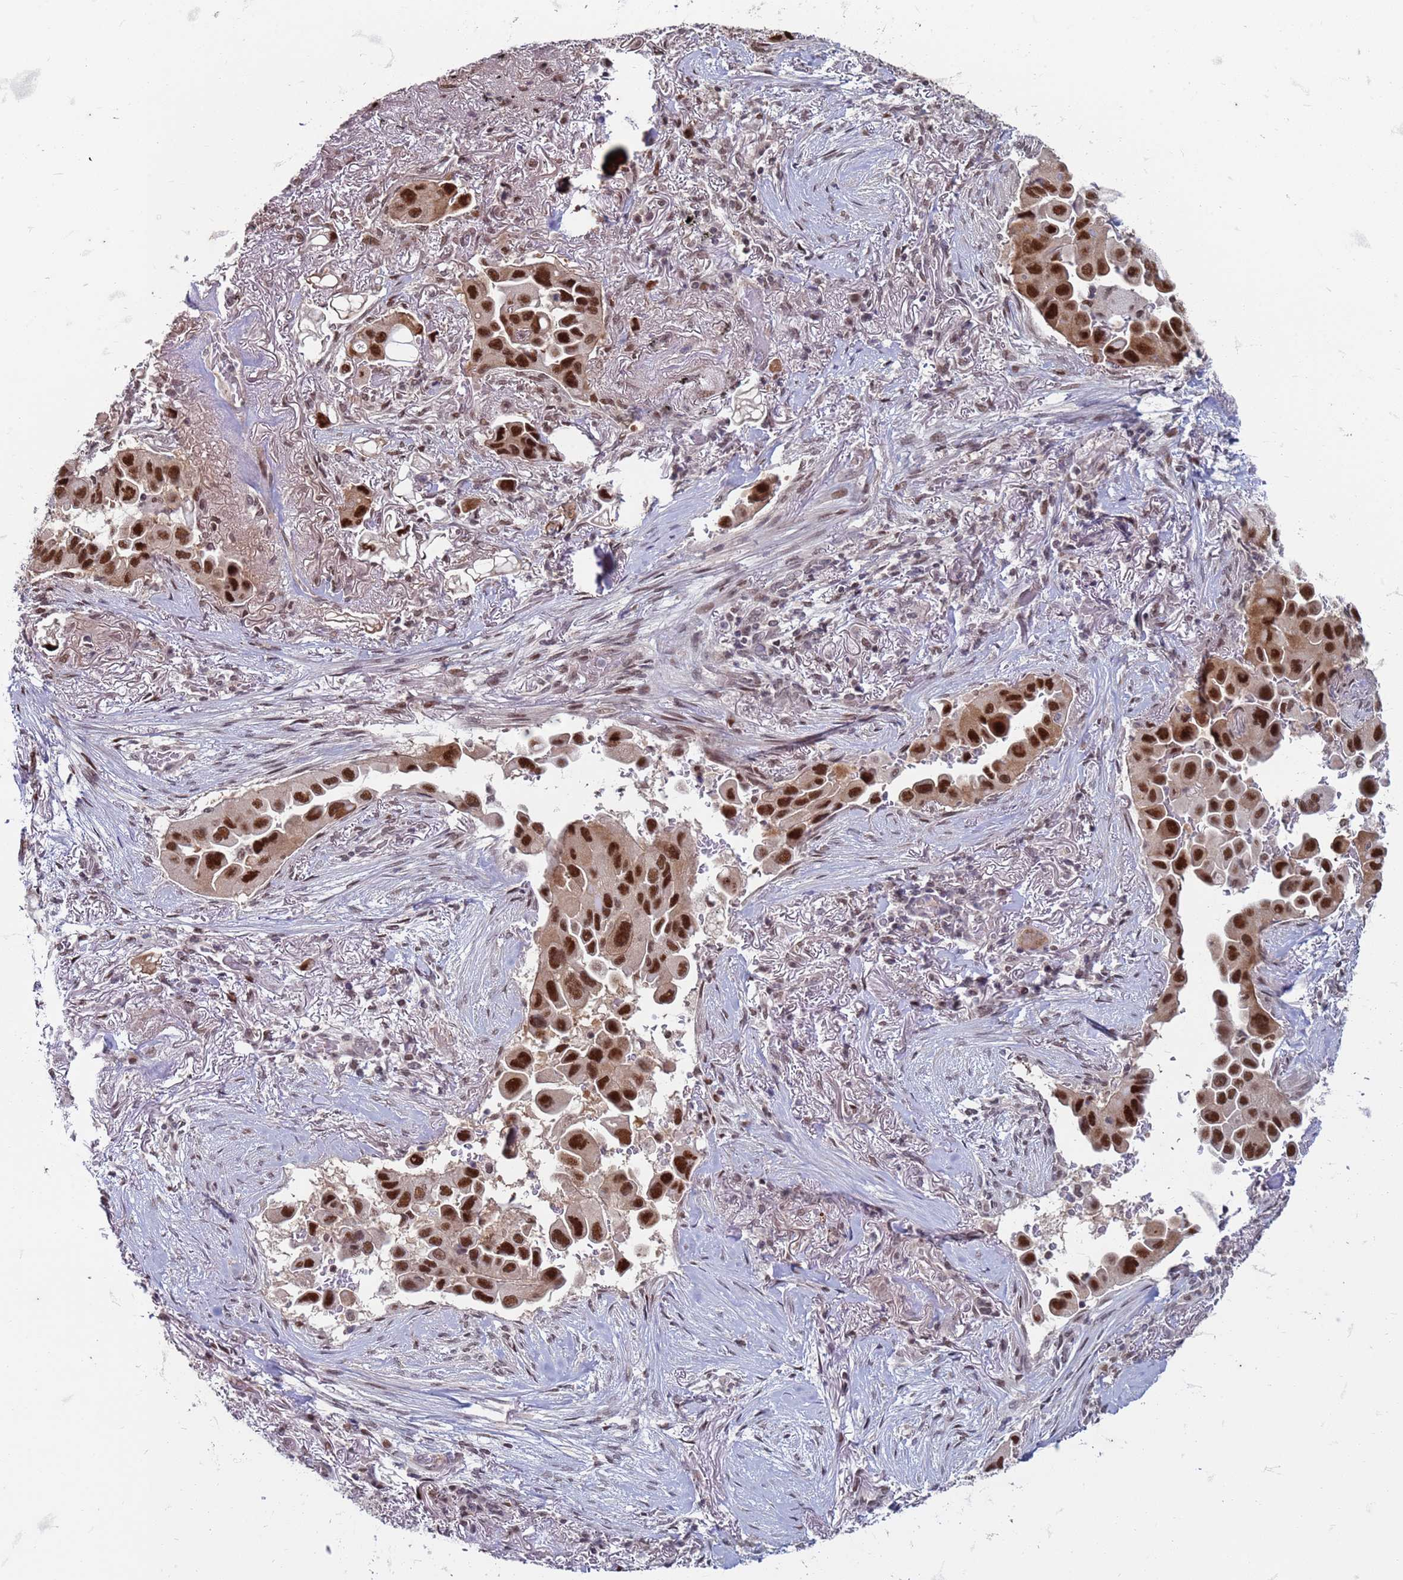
{"staining": {"intensity": "strong", "quantity": ">75%", "location": "nuclear"}, "tissue": "lung cancer", "cell_type": "Tumor cells", "image_type": "cancer", "snomed": [{"axis": "morphology", "description": "Adenocarcinoma, NOS"}, {"axis": "topography", "description": "Lung"}], "caption": "Lung cancer tissue reveals strong nuclear expression in approximately >75% of tumor cells, visualized by immunohistochemistry. (DAB IHC with brightfield microscopy, high magnification).", "gene": "TRMT6", "patient": {"sex": "female", "age": 76}}